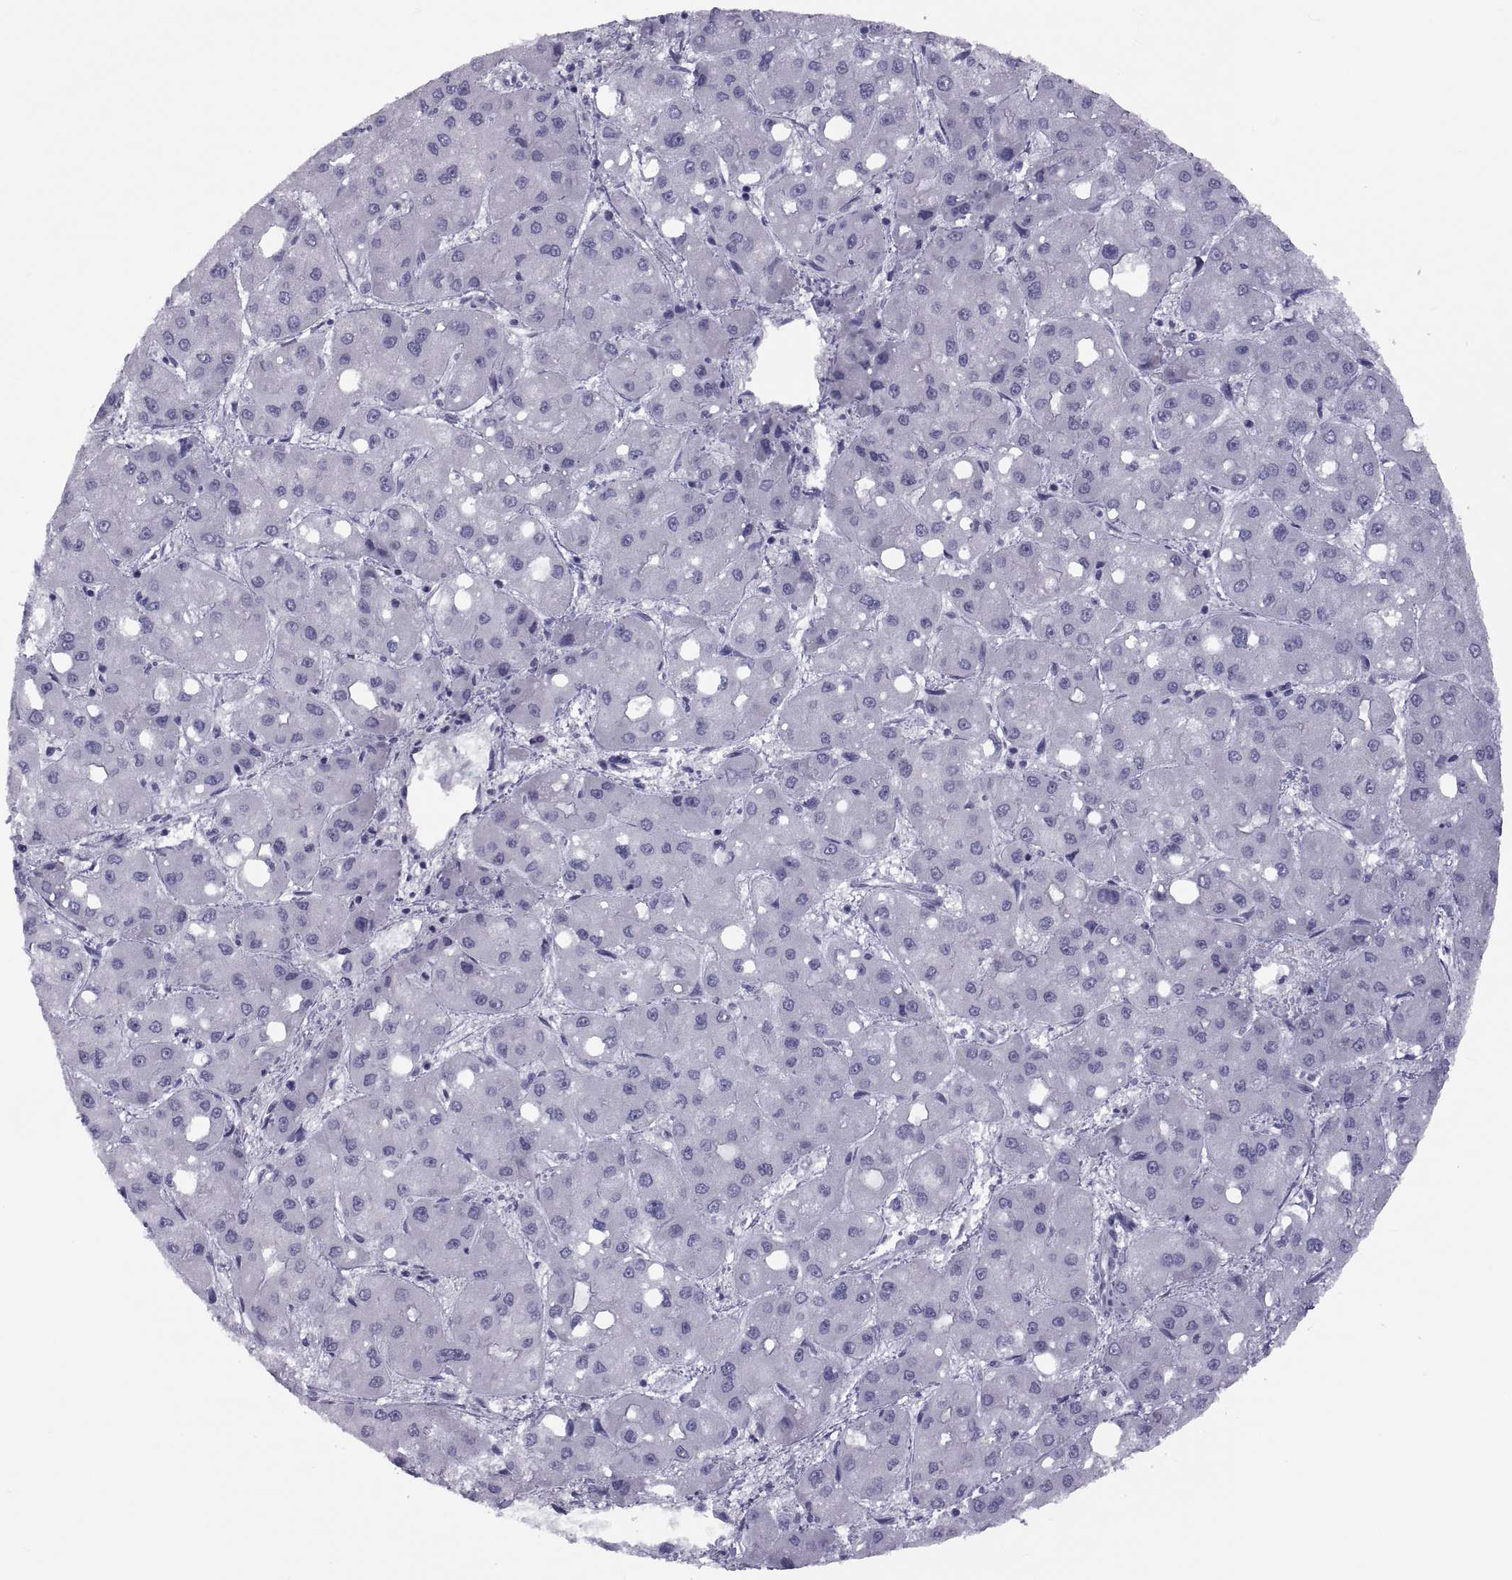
{"staining": {"intensity": "negative", "quantity": "none", "location": "none"}, "tissue": "liver cancer", "cell_type": "Tumor cells", "image_type": "cancer", "snomed": [{"axis": "morphology", "description": "Carcinoma, Hepatocellular, NOS"}, {"axis": "topography", "description": "Liver"}], "caption": "Immunohistochemistry histopathology image of liver cancer stained for a protein (brown), which displays no staining in tumor cells.", "gene": "TMEM158", "patient": {"sex": "male", "age": 73}}